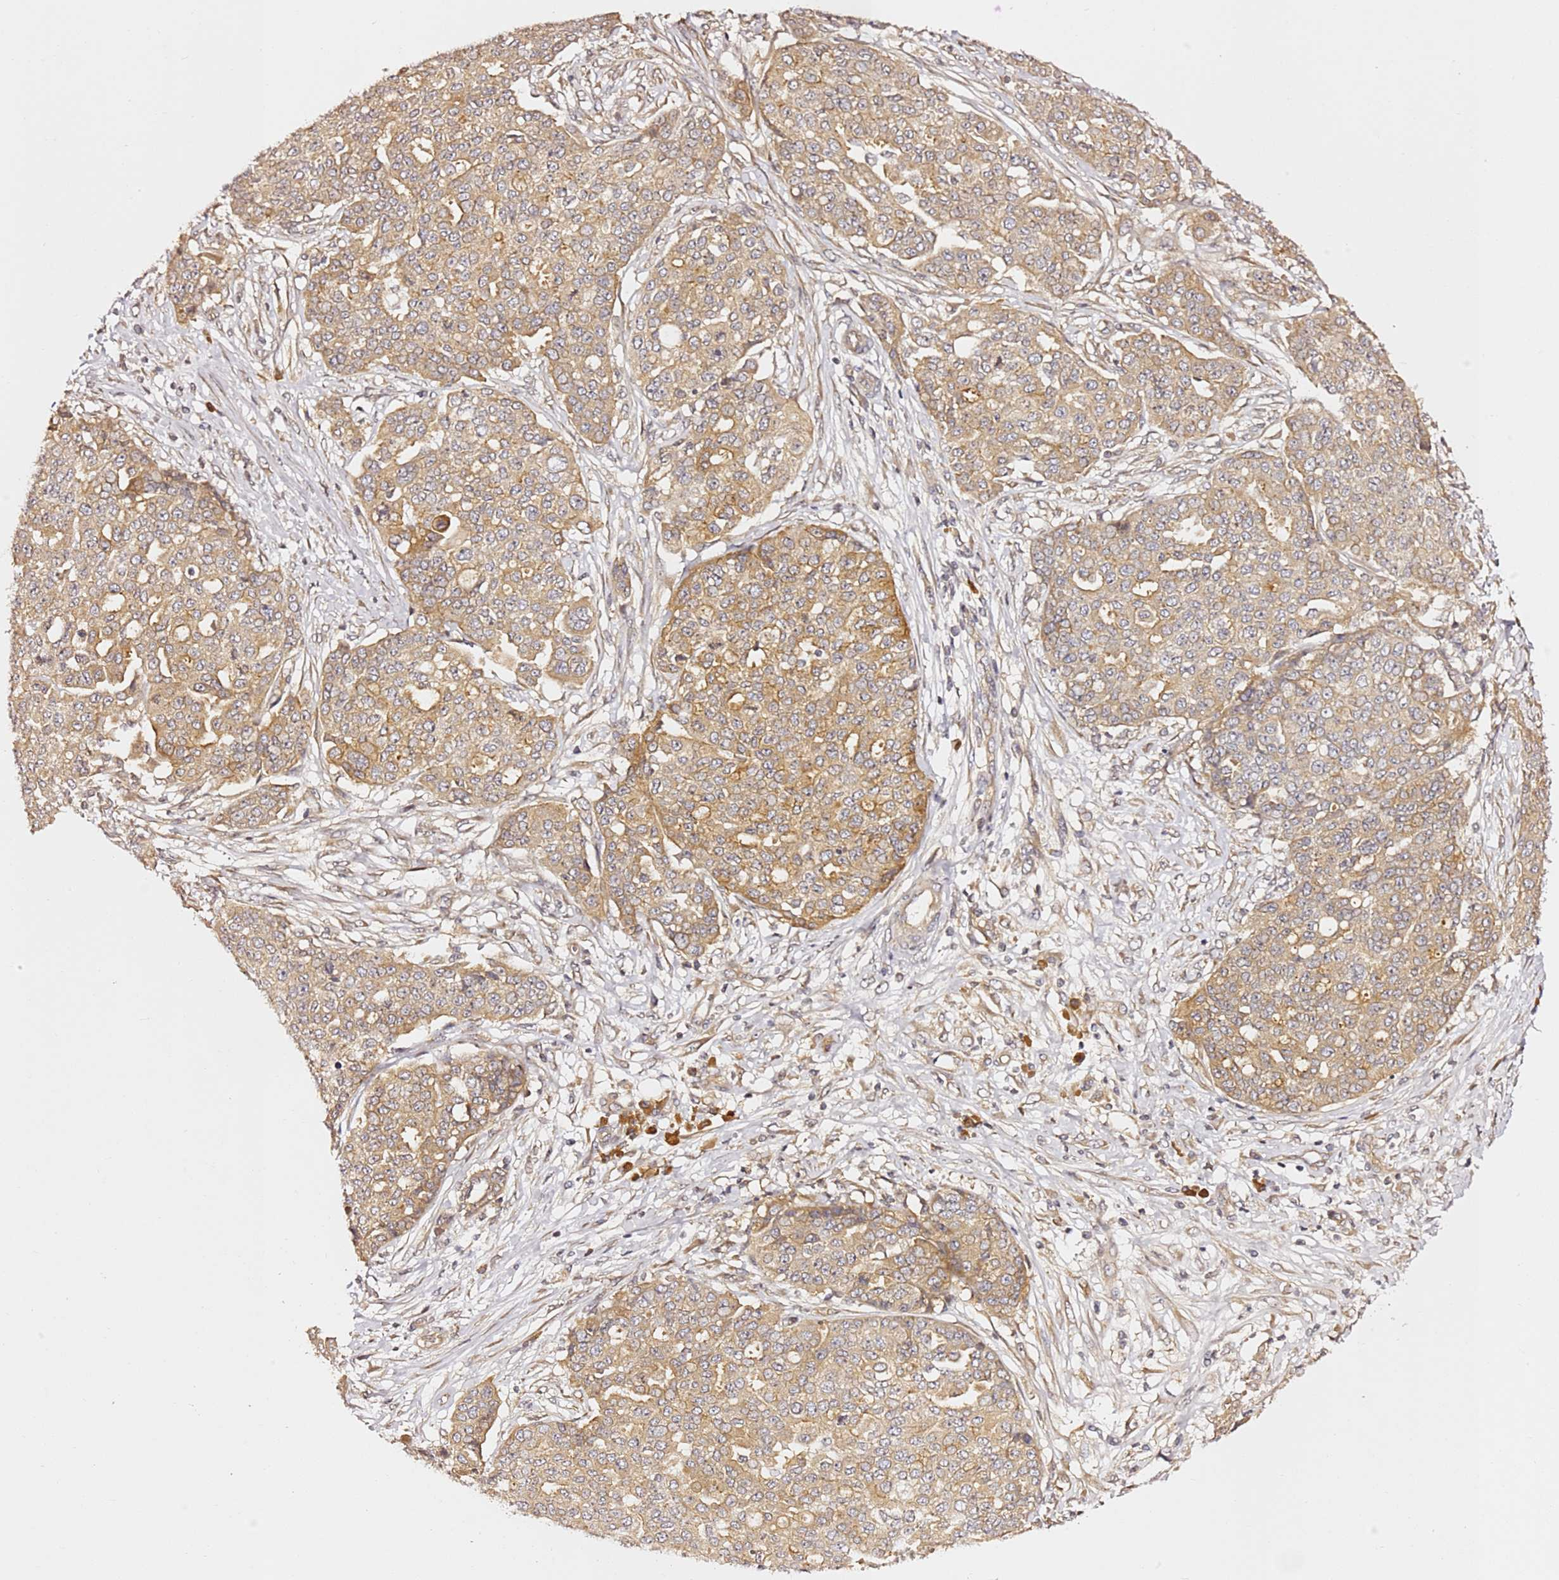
{"staining": {"intensity": "moderate", "quantity": ">75%", "location": "cytoplasmic/membranous"}, "tissue": "ovarian cancer", "cell_type": "Tumor cells", "image_type": "cancer", "snomed": [{"axis": "morphology", "description": "Cystadenocarcinoma, serous, NOS"}, {"axis": "topography", "description": "Soft tissue"}, {"axis": "topography", "description": "Ovary"}], "caption": "Ovarian serous cystadenocarcinoma stained with a protein marker displays moderate staining in tumor cells.", "gene": "OSBPL2", "patient": {"sex": "female", "age": 57}}